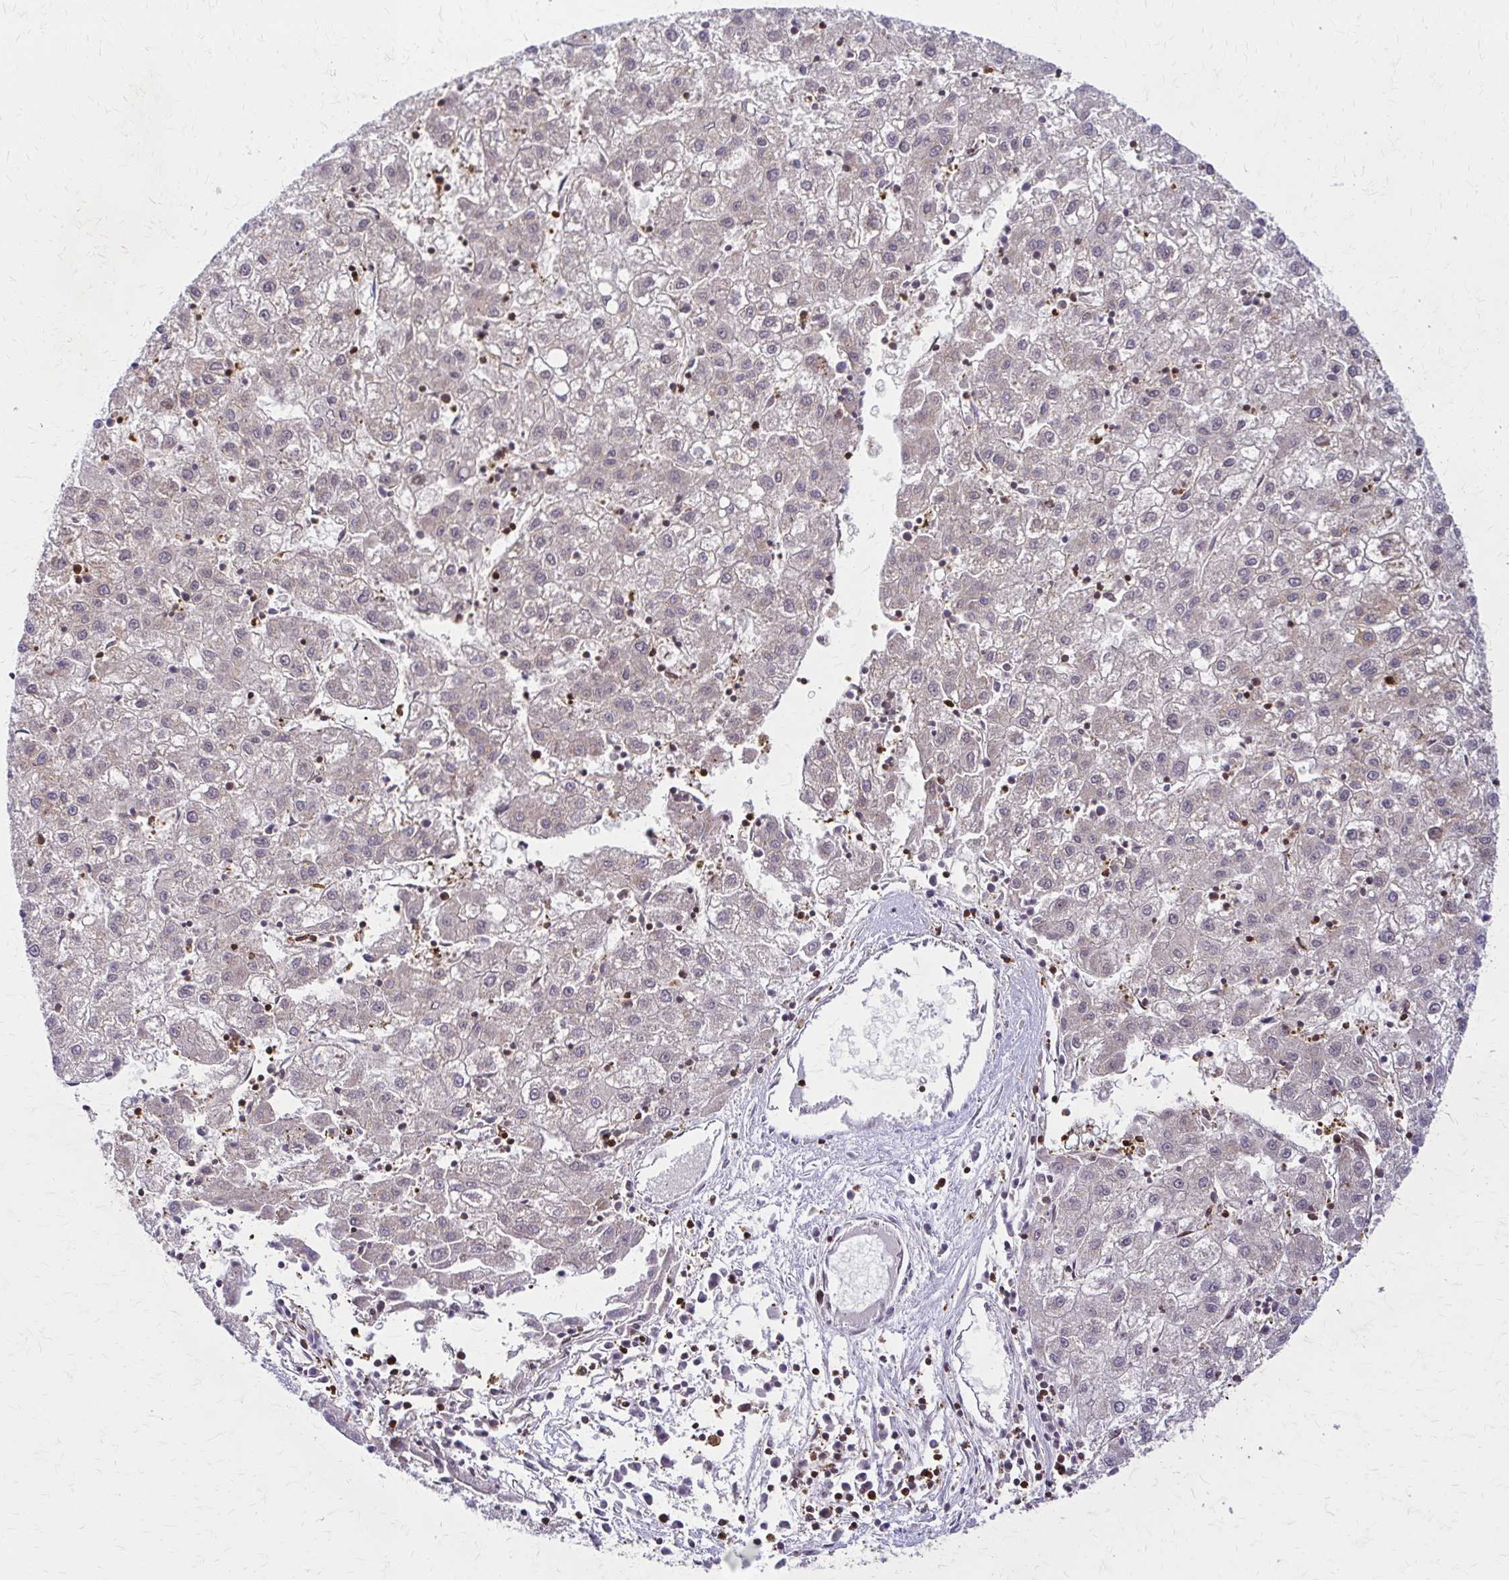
{"staining": {"intensity": "negative", "quantity": "none", "location": "none"}, "tissue": "liver cancer", "cell_type": "Tumor cells", "image_type": "cancer", "snomed": [{"axis": "morphology", "description": "Carcinoma, Hepatocellular, NOS"}, {"axis": "topography", "description": "Liver"}], "caption": "The histopathology image displays no significant staining in tumor cells of liver cancer (hepatocellular carcinoma).", "gene": "WASF2", "patient": {"sex": "male", "age": 72}}